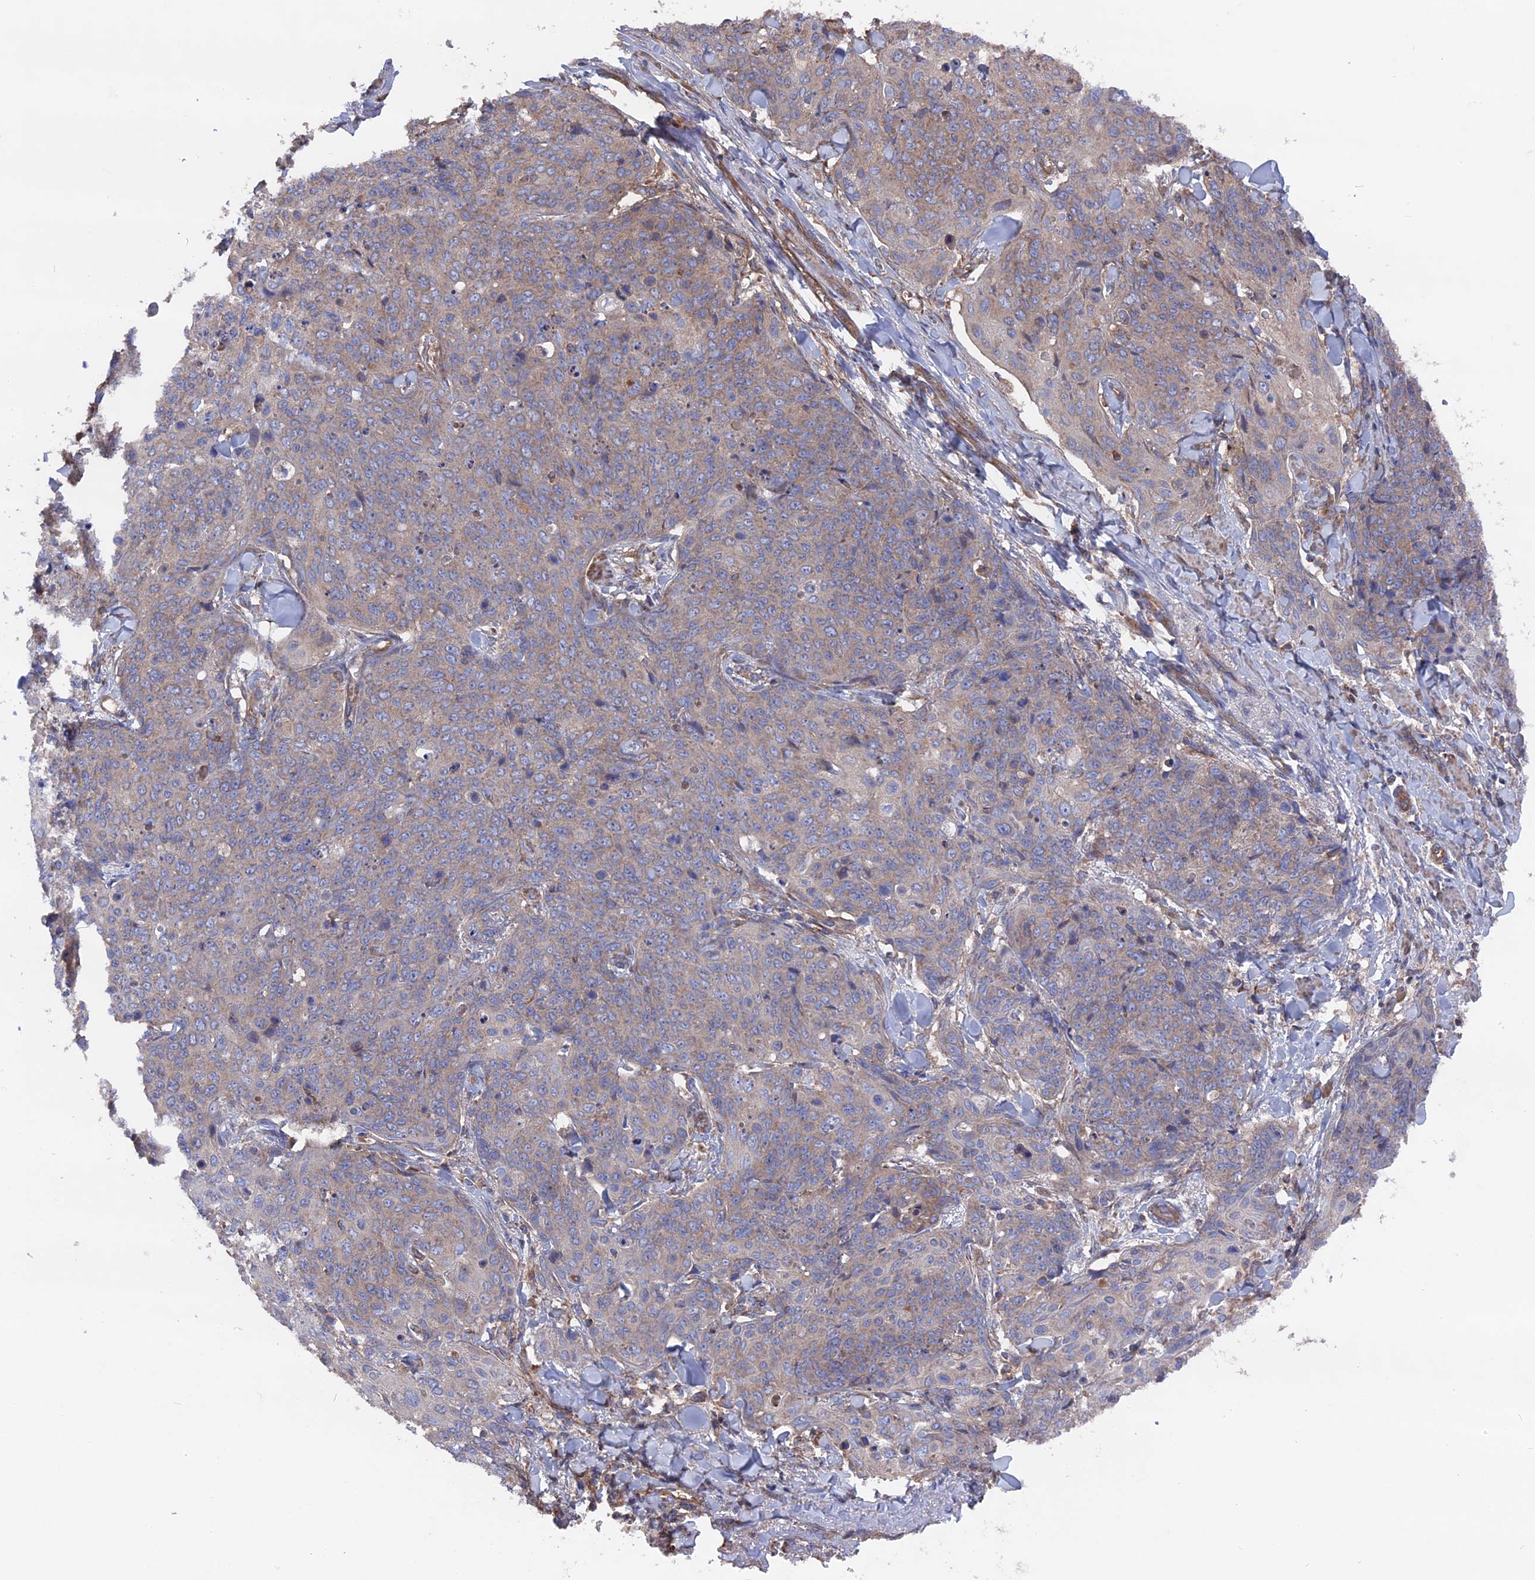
{"staining": {"intensity": "weak", "quantity": "25%-75%", "location": "cytoplasmic/membranous"}, "tissue": "skin cancer", "cell_type": "Tumor cells", "image_type": "cancer", "snomed": [{"axis": "morphology", "description": "Squamous cell carcinoma, NOS"}, {"axis": "topography", "description": "Skin"}, {"axis": "topography", "description": "Vulva"}], "caption": "Human squamous cell carcinoma (skin) stained with a protein marker reveals weak staining in tumor cells.", "gene": "TELO2", "patient": {"sex": "female", "age": 85}}